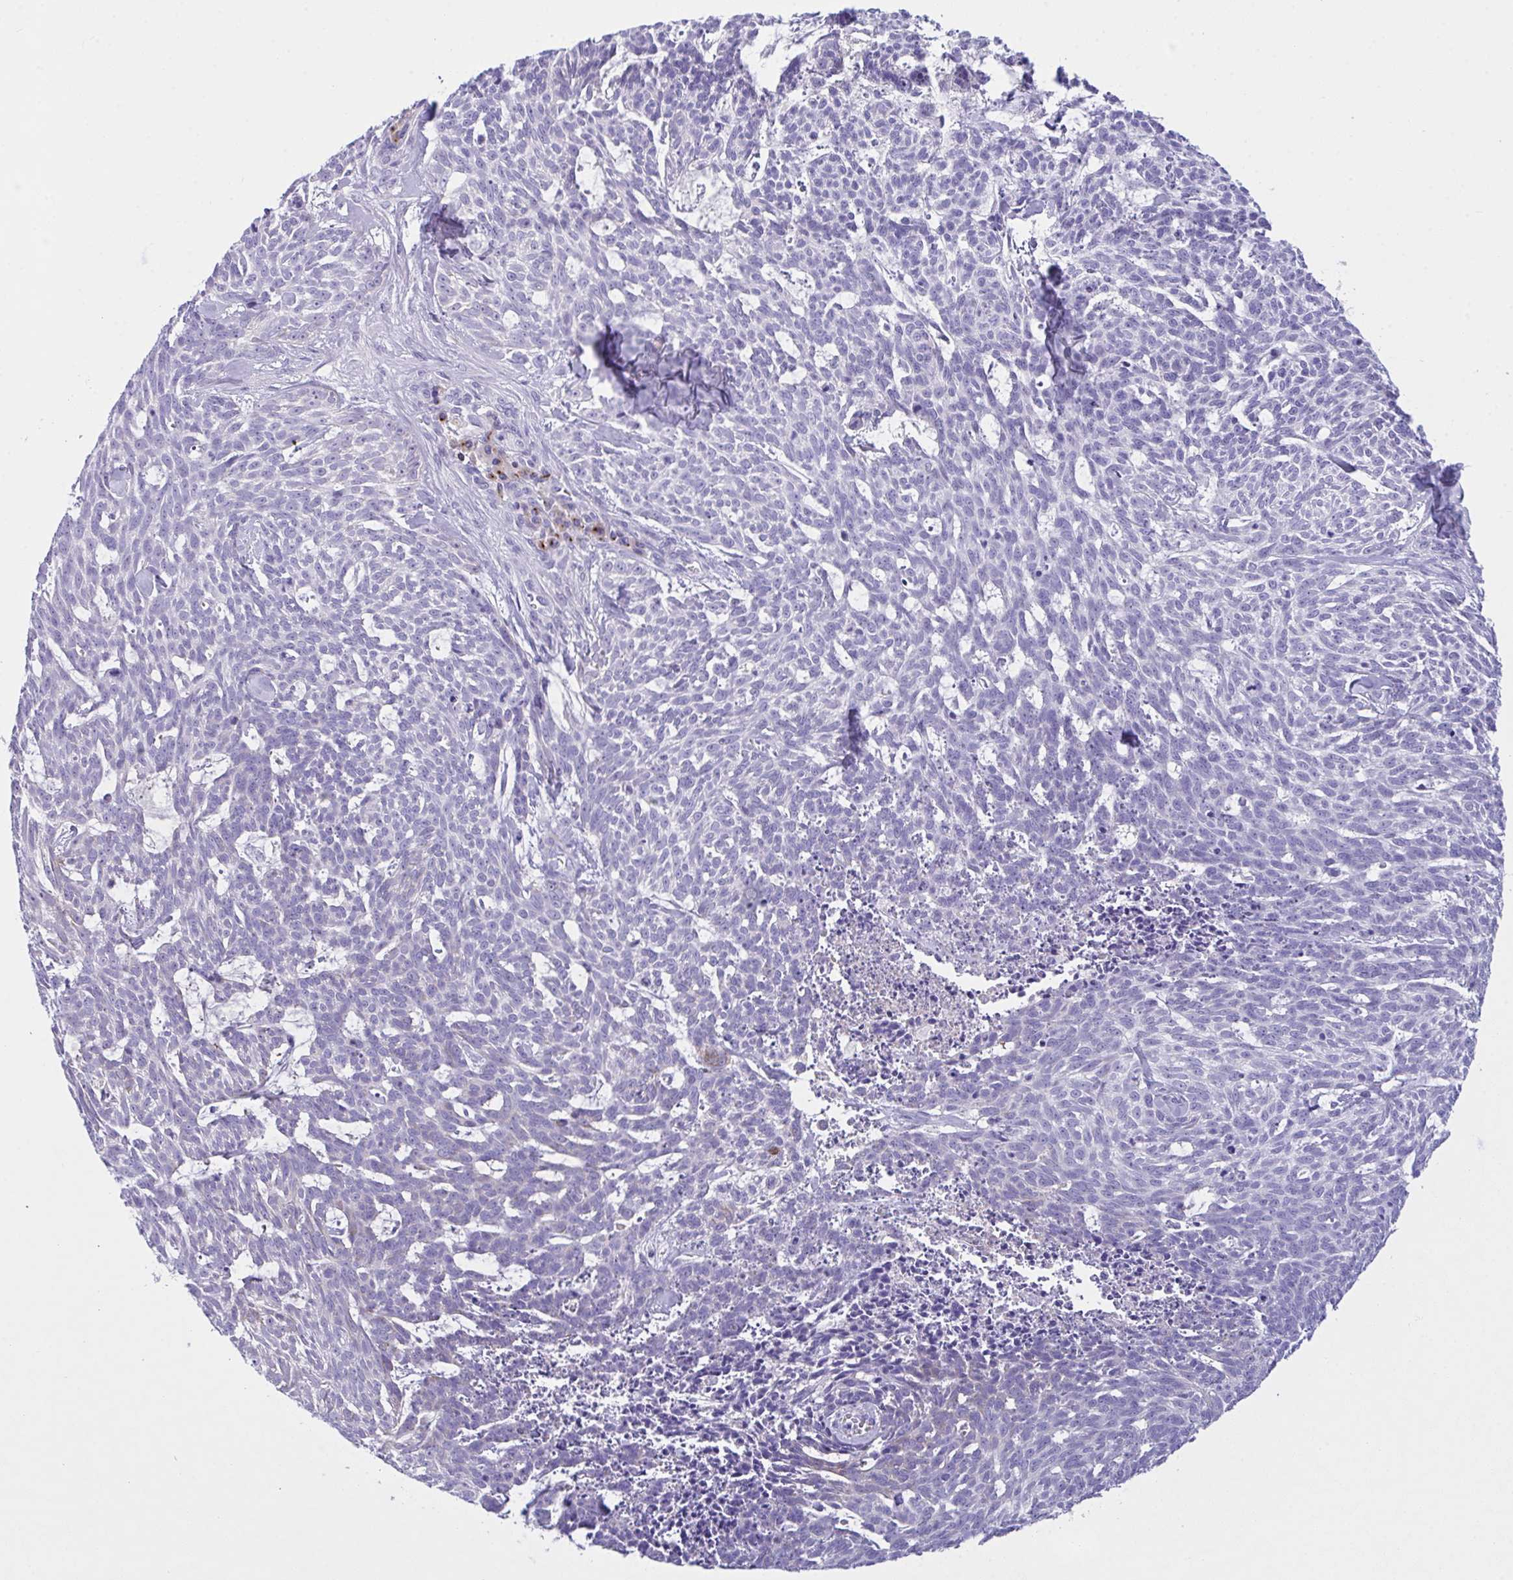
{"staining": {"intensity": "negative", "quantity": "none", "location": "none"}, "tissue": "skin cancer", "cell_type": "Tumor cells", "image_type": "cancer", "snomed": [{"axis": "morphology", "description": "Basal cell carcinoma"}, {"axis": "topography", "description": "Skin"}], "caption": "Immunohistochemistry of skin basal cell carcinoma demonstrates no staining in tumor cells. (IHC, brightfield microscopy, high magnification).", "gene": "FBXL20", "patient": {"sex": "female", "age": 93}}